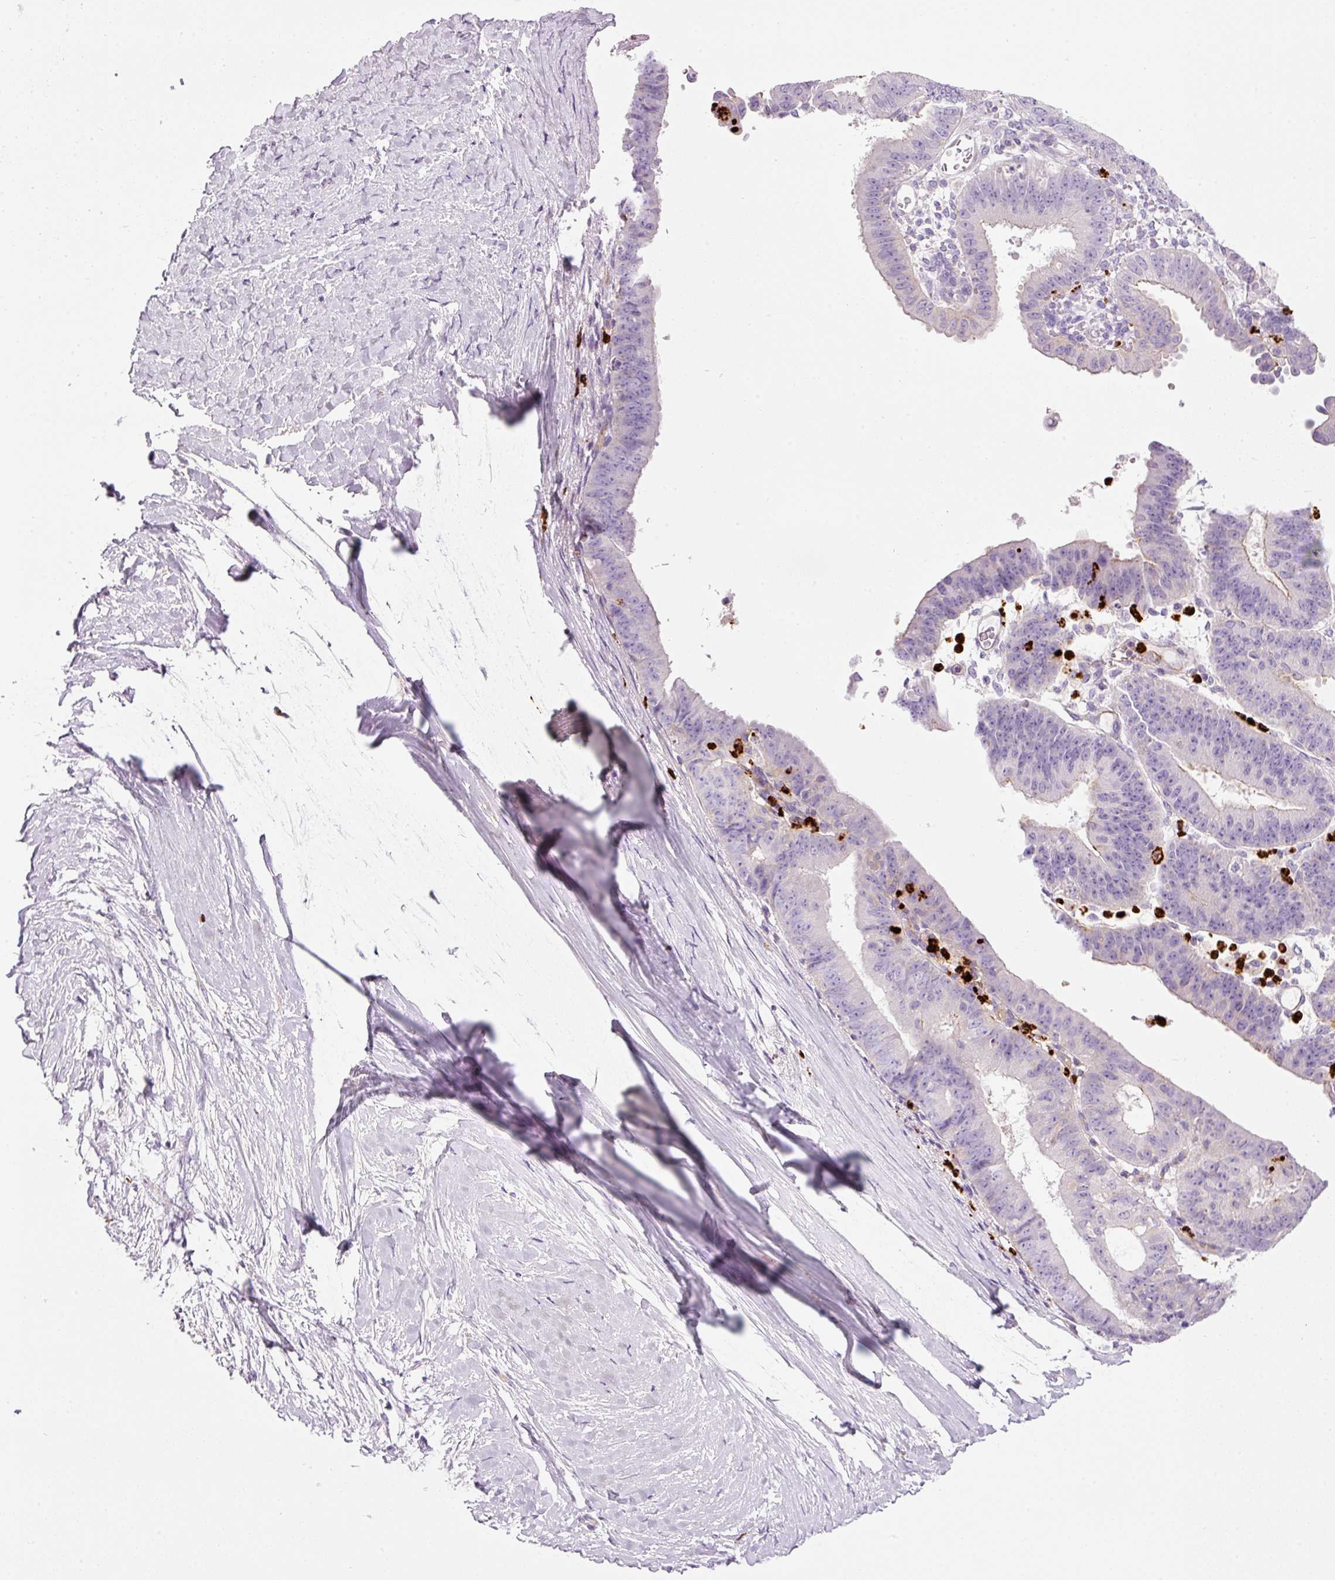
{"staining": {"intensity": "negative", "quantity": "none", "location": "none"}, "tissue": "ovarian cancer", "cell_type": "Tumor cells", "image_type": "cancer", "snomed": [{"axis": "morphology", "description": "Carcinoma, endometroid"}, {"axis": "topography", "description": "Ovary"}], "caption": "A micrograph of ovarian cancer (endometroid carcinoma) stained for a protein shows no brown staining in tumor cells.", "gene": "MAP3K3", "patient": {"sex": "female", "age": 42}}